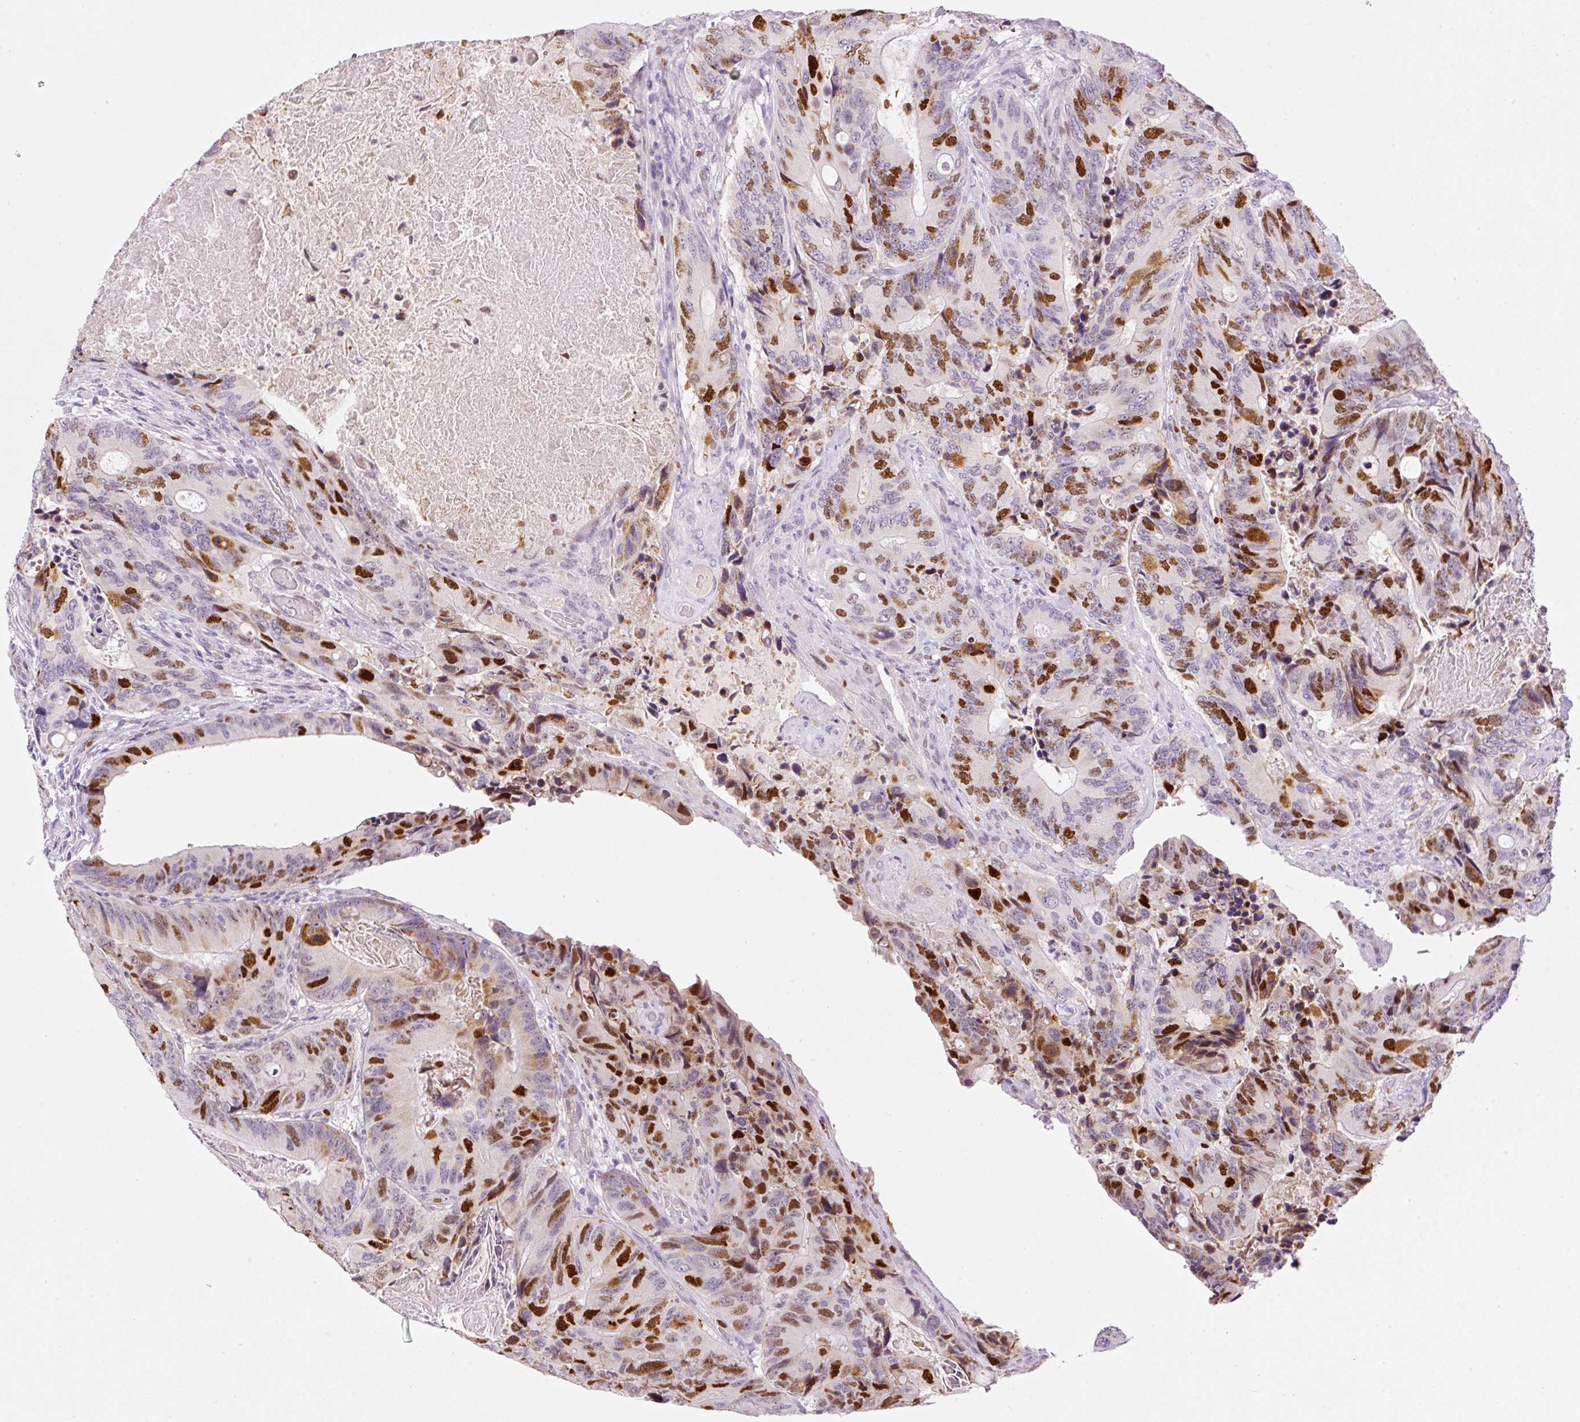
{"staining": {"intensity": "moderate", "quantity": "25%-75%", "location": "nuclear"}, "tissue": "colorectal cancer", "cell_type": "Tumor cells", "image_type": "cancer", "snomed": [{"axis": "morphology", "description": "Adenocarcinoma, NOS"}, {"axis": "topography", "description": "Colon"}], "caption": "High-power microscopy captured an IHC histopathology image of colorectal adenocarcinoma, revealing moderate nuclear positivity in about 25%-75% of tumor cells.", "gene": "KPNA2", "patient": {"sex": "male", "age": 84}}